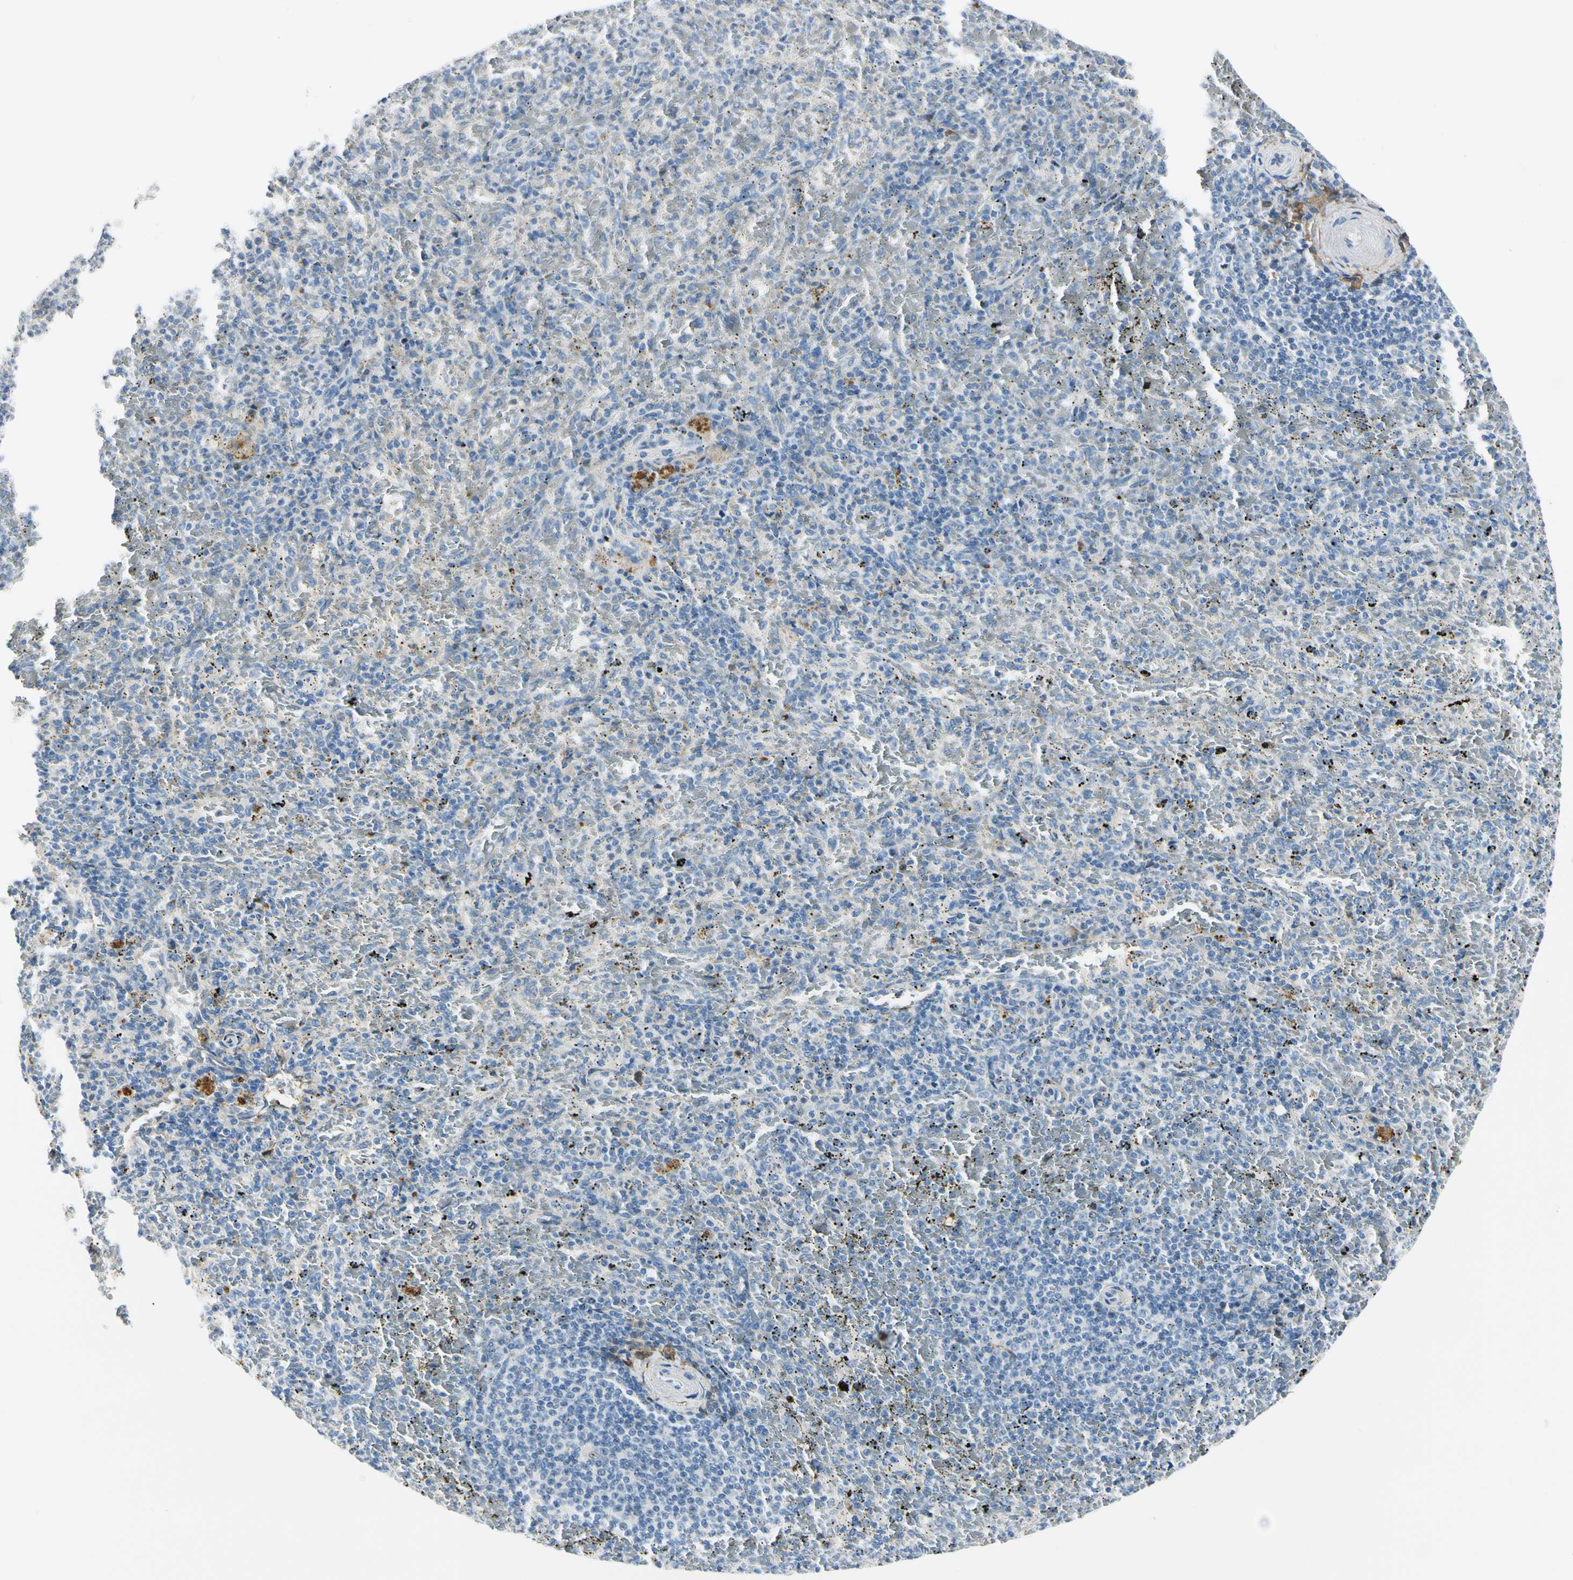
{"staining": {"intensity": "weak", "quantity": "<25%", "location": "cytoplasmic/membranous"}, "tissue": "spleen", "cell_type": "Cells in red pulp", "image_type": "normal", "snomed": [{"axis": "morphology", "description": "Normal tissue, NOS"}, {"axis": "topography", "description": "Spleen"}], "caption": "This is an IHC micrograph of benign human spleen. There is no staining in cells in red pulp.", "gene": "LAMB3", "patient": {"sex": "female", "age": 43}}